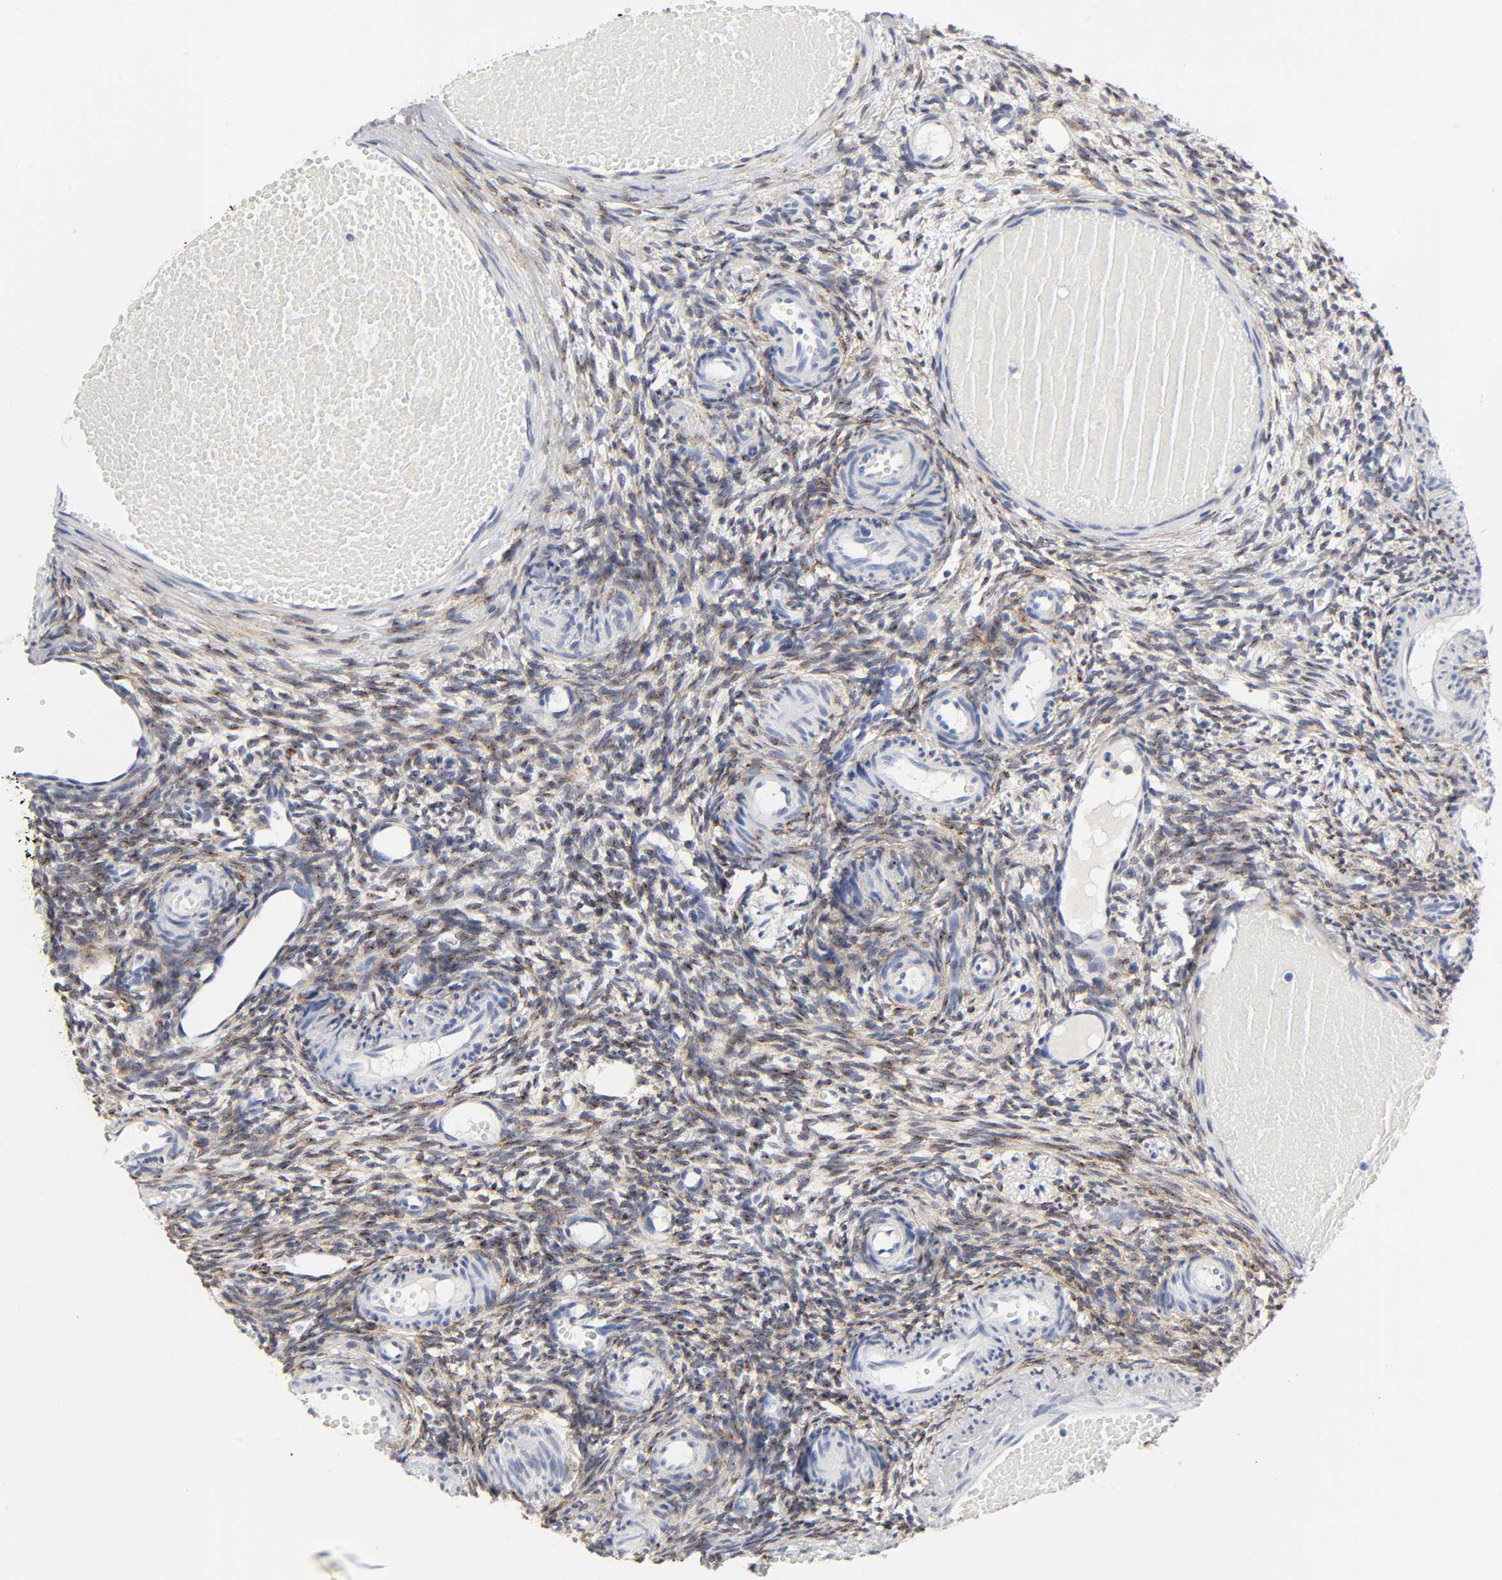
{"staining": {"intensity": "negative", "quantity": "none", "location": "none"}, "tissue": "ovary", "cell_type": "Follicle cells", "image_type": "normal", "snomed": [{"axis": "morphology", "description": "Normal tissue, NOS"}, {"axis": "topography", "description": "Ovary"}], "caption": "IHC micrograph of normal ovary: human ovary stained with DAB (3,3'-diaminobenzidine) demonstrates no significant protein staining in follicle cells. (DAB IHC with hematoxylin counter stain).", "gene": "LRP1", "patient": {"sex": "female", "age": 35}}